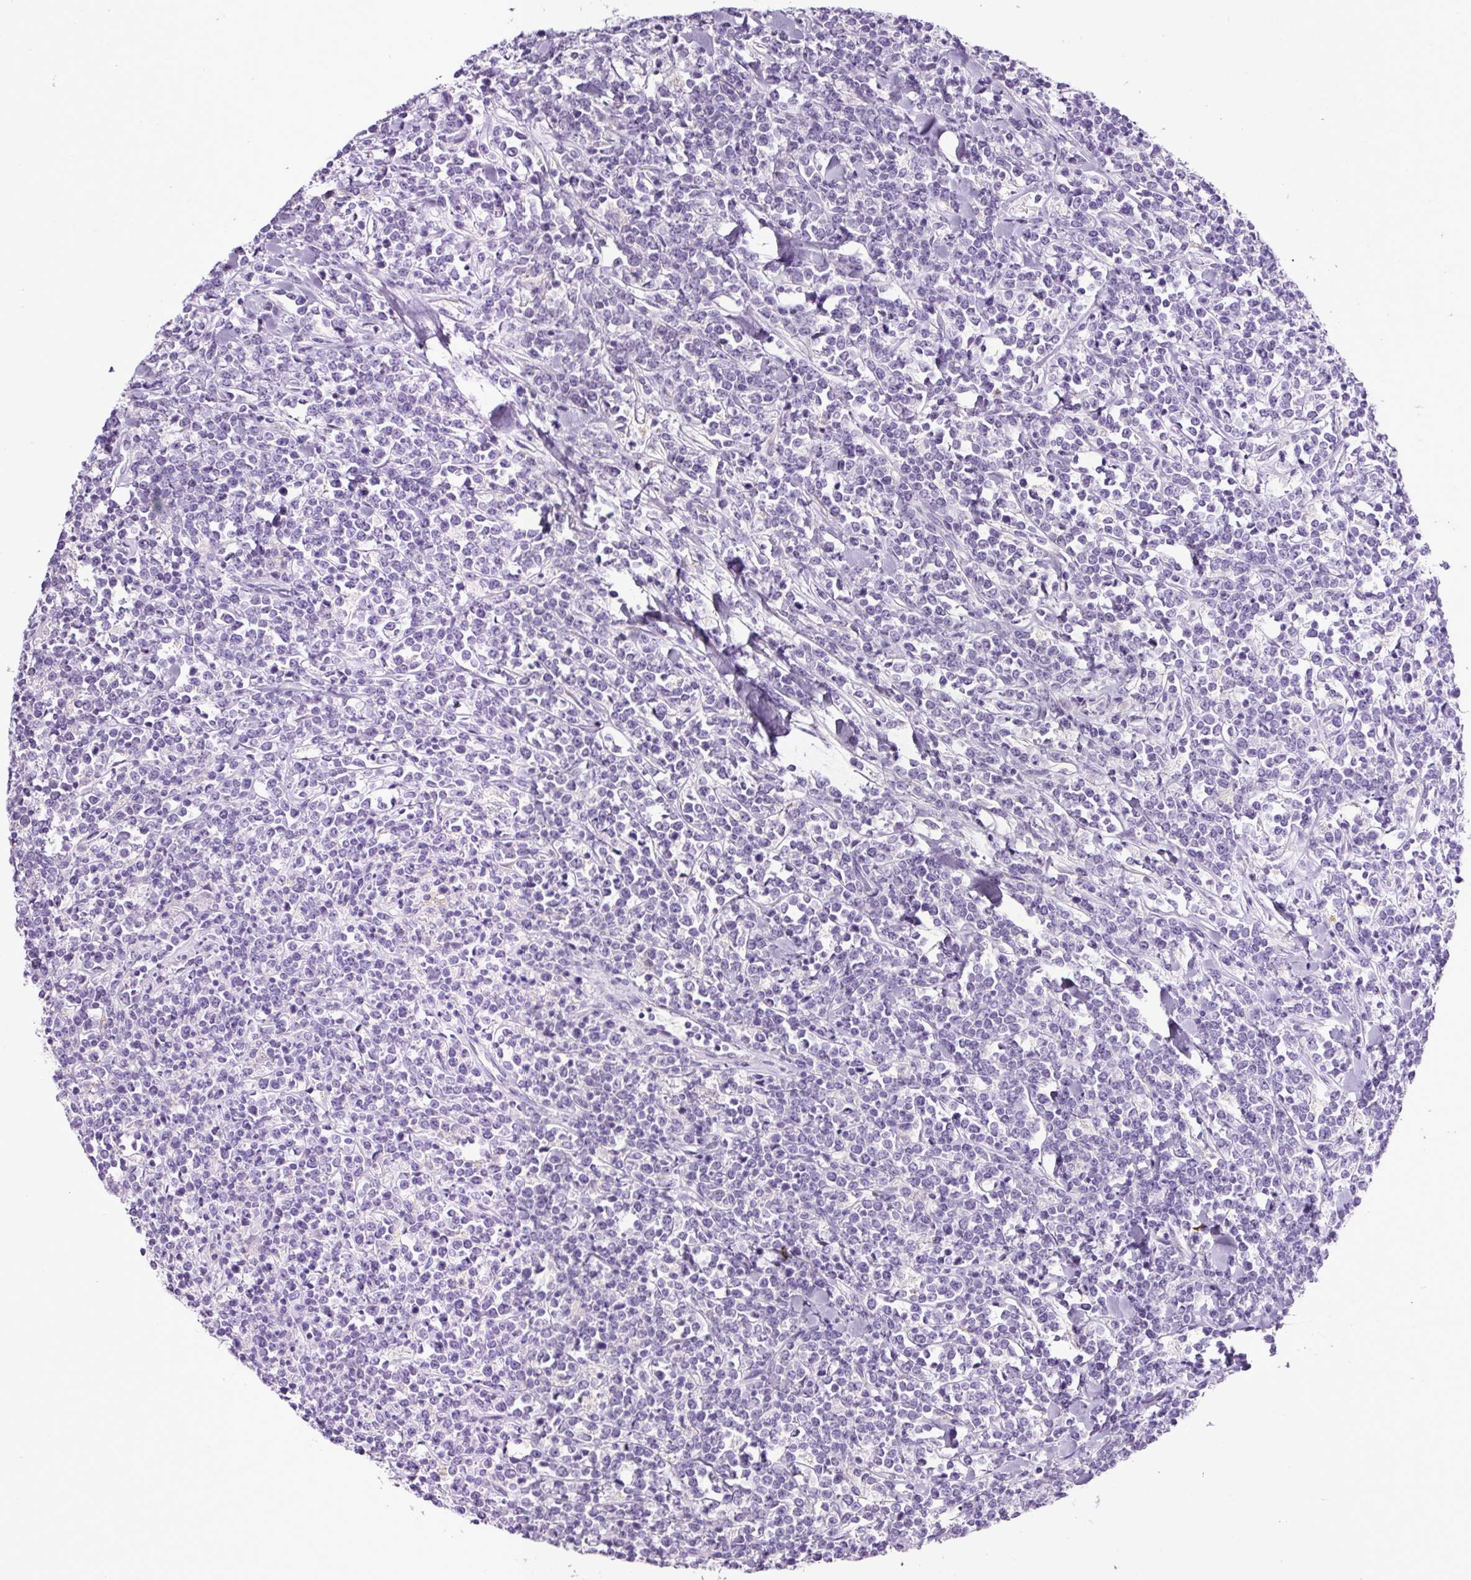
{"staining": {"intensity": "negative", "quantity": "none", "location": "none"}, "tissue": "lymphoma", "cell_type": "Tumor cells", "image_type": "cancer", "snomed": [{"axis": "morphology", "description": "Malignant lymphoma, non-Hodgkin's type, High grade"}, {"axis": "topography", "description": "Small intestine"}, {"axis": "topography", "description": "Colon"}], "caption": "Image shows no protein positivity in tumor cells of high-grade malignant lymphoma, non-Hodgkin's type tissue.", "gene": "SP8", "patient": {"sex": "male", "age": 8}}